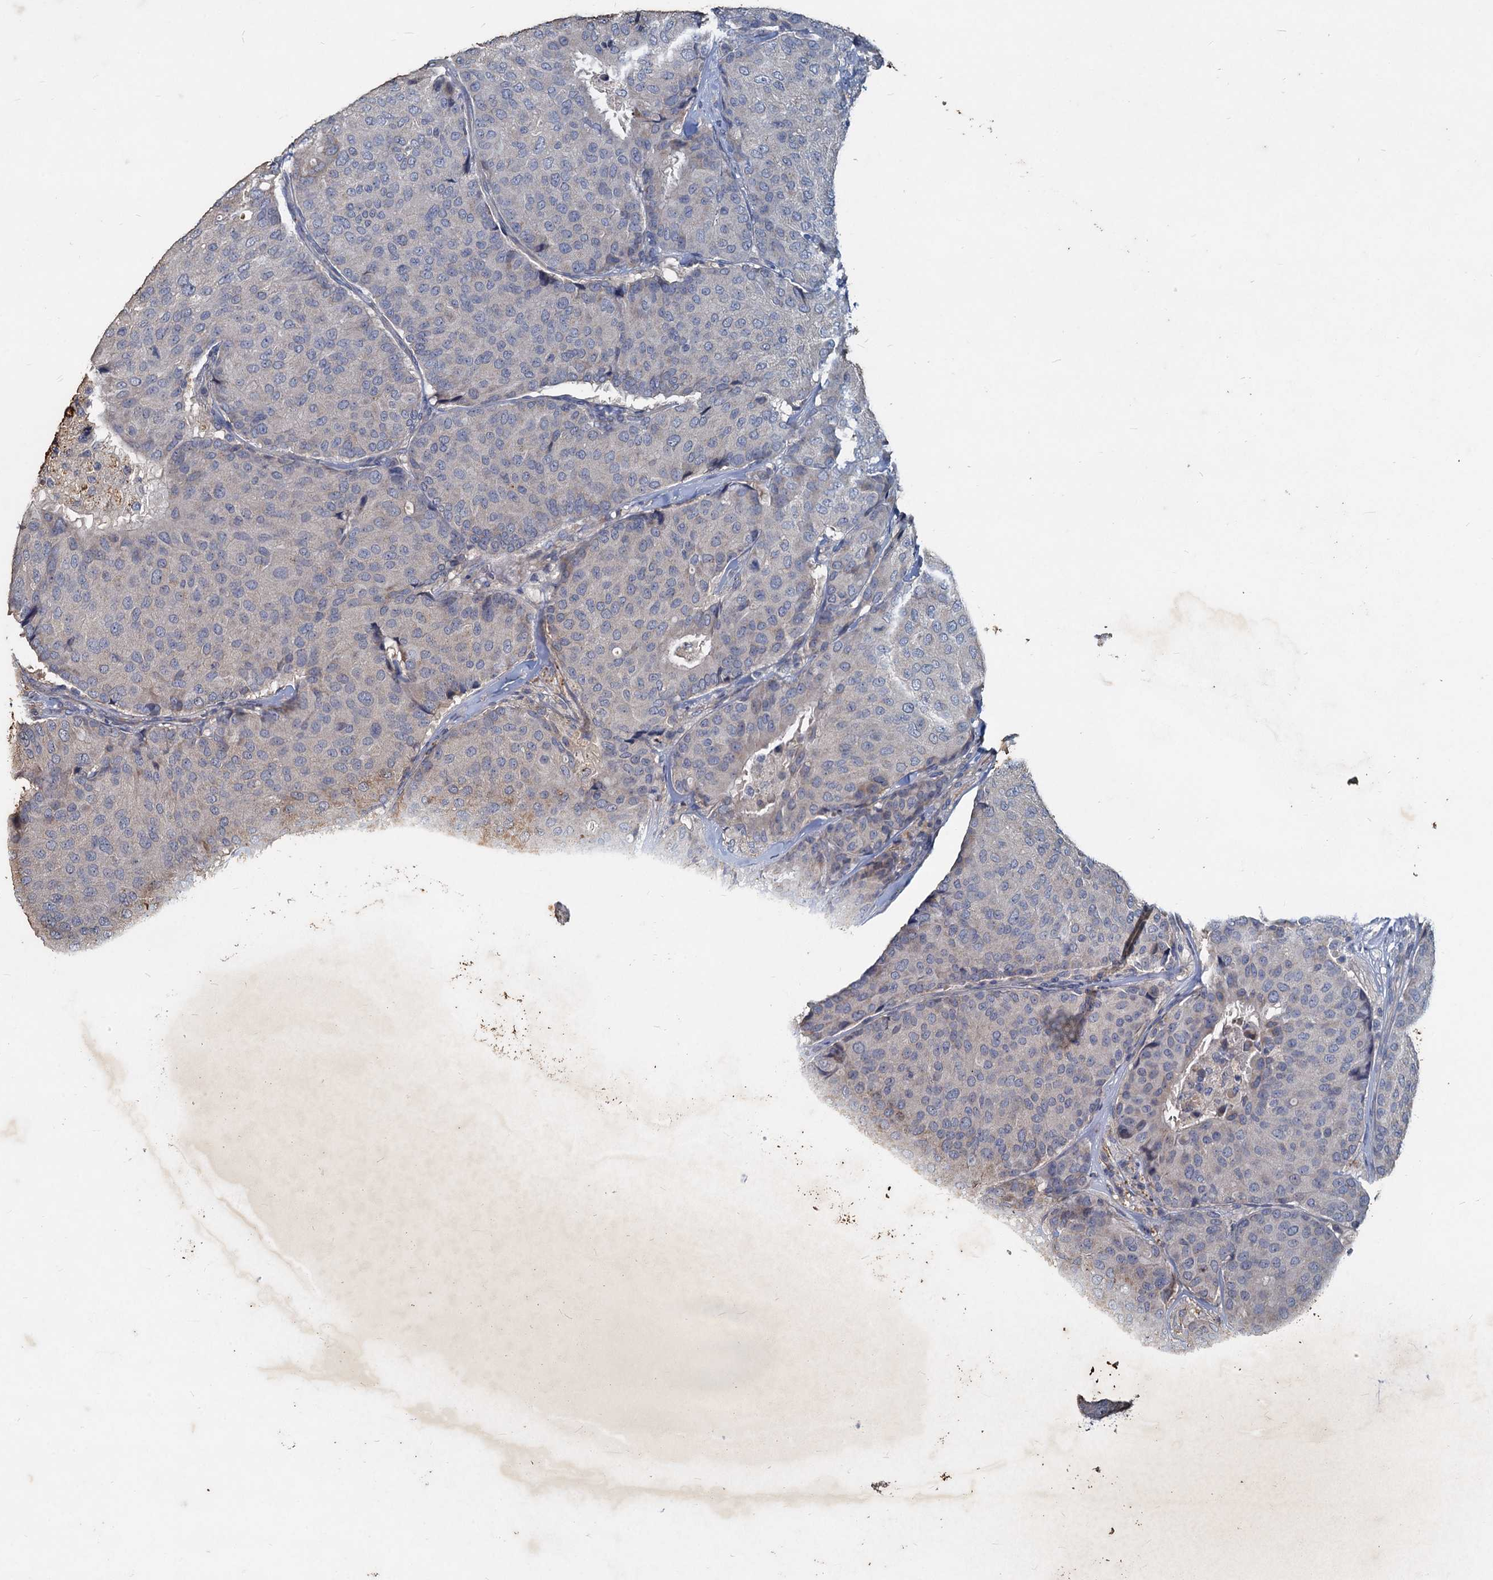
{"staining": {"intensity": "negative", "quantity": "none", "location": "none"}, "tissue": "breast cancer", "cell_type": "Tumor cells", "image_type": "cancer", "snomed": [{"axis": "morphology", "description": "Duct carcinoma"}, {"axis": "topography", "description": "Breast"}], "caption": "Tumor cells show no significant protein expression in invasive ductal carcinoma (breast).", "gene": "SLC2A7", "patient": {"sex": "female", "age": 75}}